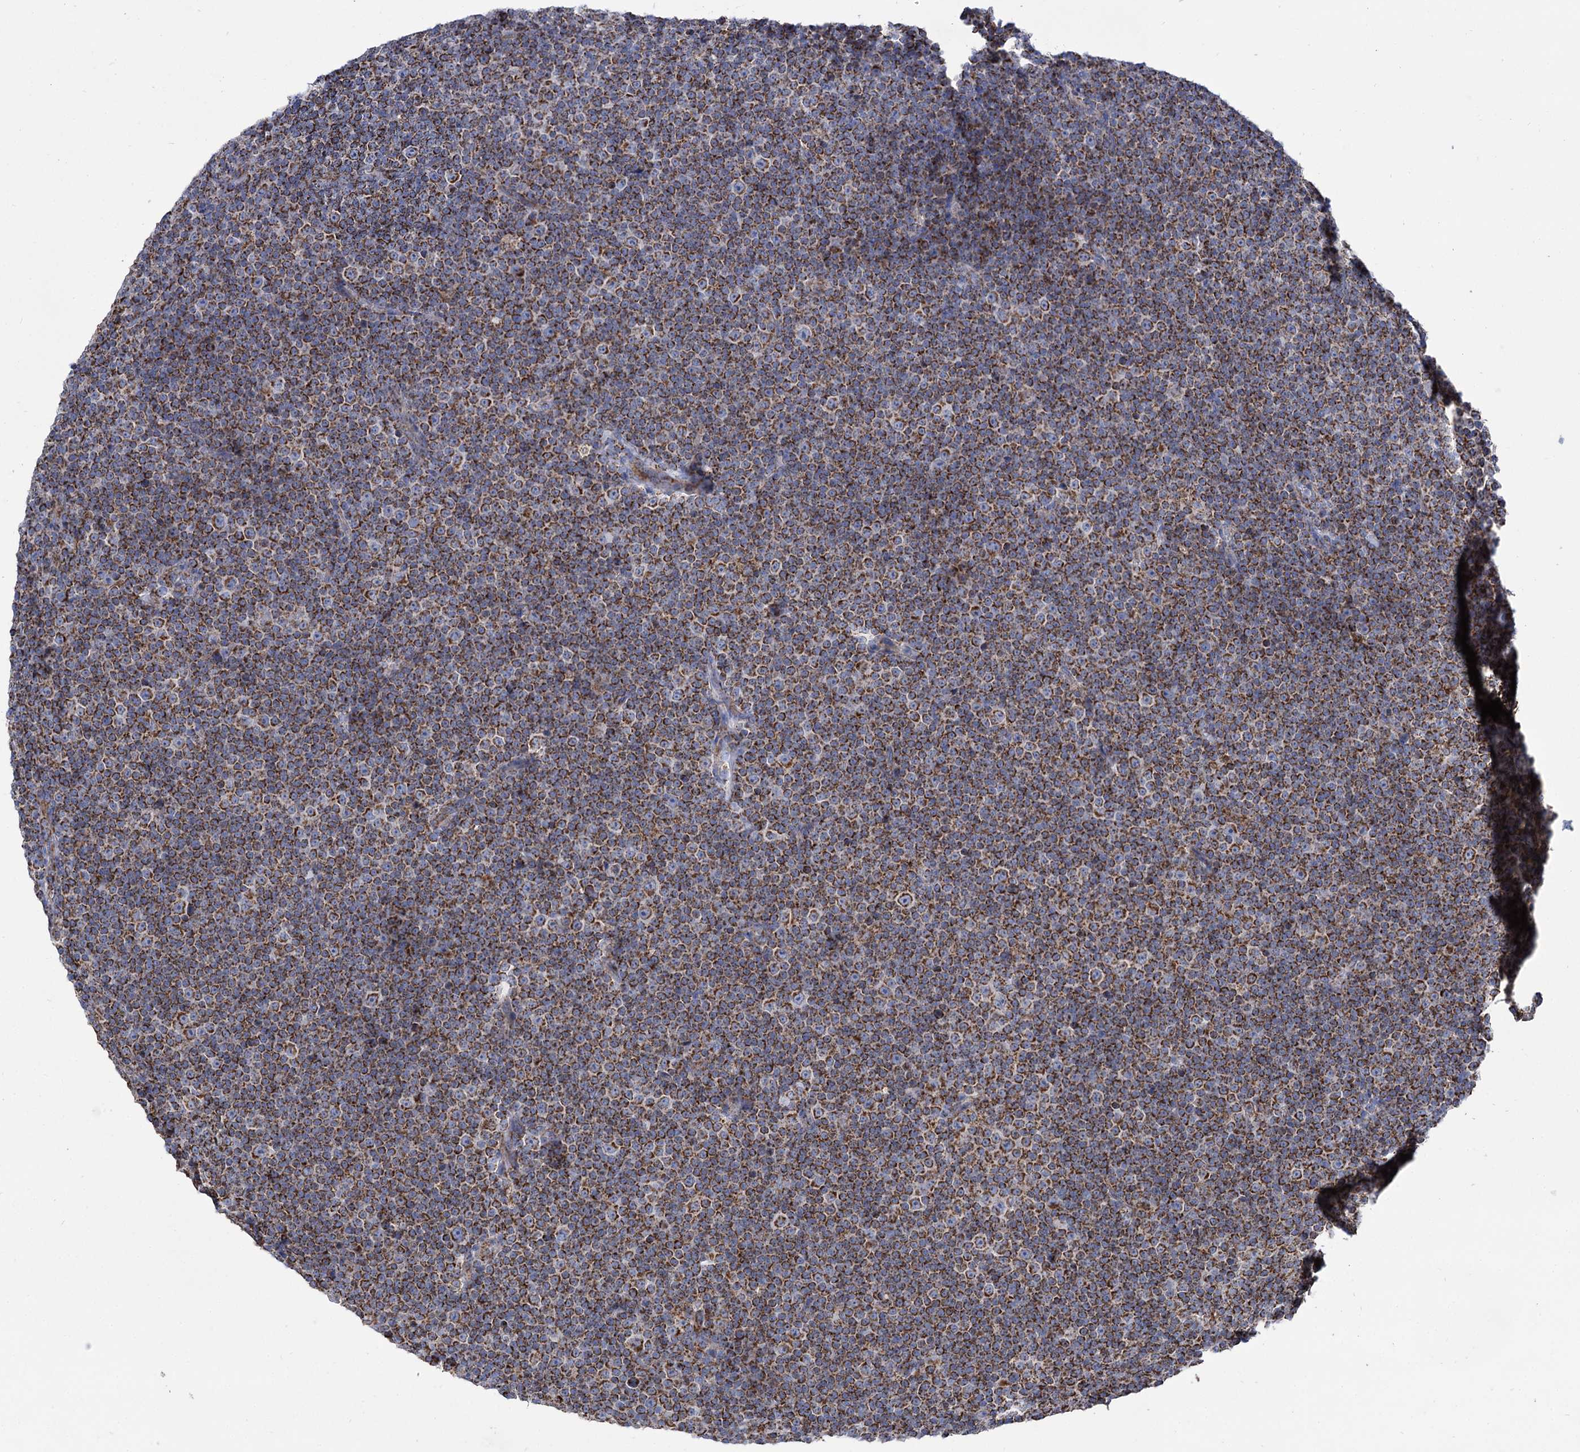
{"staining": {"intensity": "strong", "quantity": ">75%", "location": "cytoplasmic/membranous"}, "tissue": "lymphoma", "cell_type": "Tumor cells", "image_type": "cancer", "snomed": [{"axis": "morphology", "description": "Malignant lymphoma, non-Hodgkin's type, Low grade"}, {"axis": "topography", "description": "Lymph node"}], "caption": "Immunohistochemical staining of human malignant lymphoma, non-Hodgkin's type (low-grade) demonstrates strong cytoplasmic/membranous protein positivity in approximately >75% of tumor cells. (brown staining indicates protein expression, while blue staining denotes nuclei).", "gene": "ABHD10", "patient": {"sex": "female", "age": 67}}